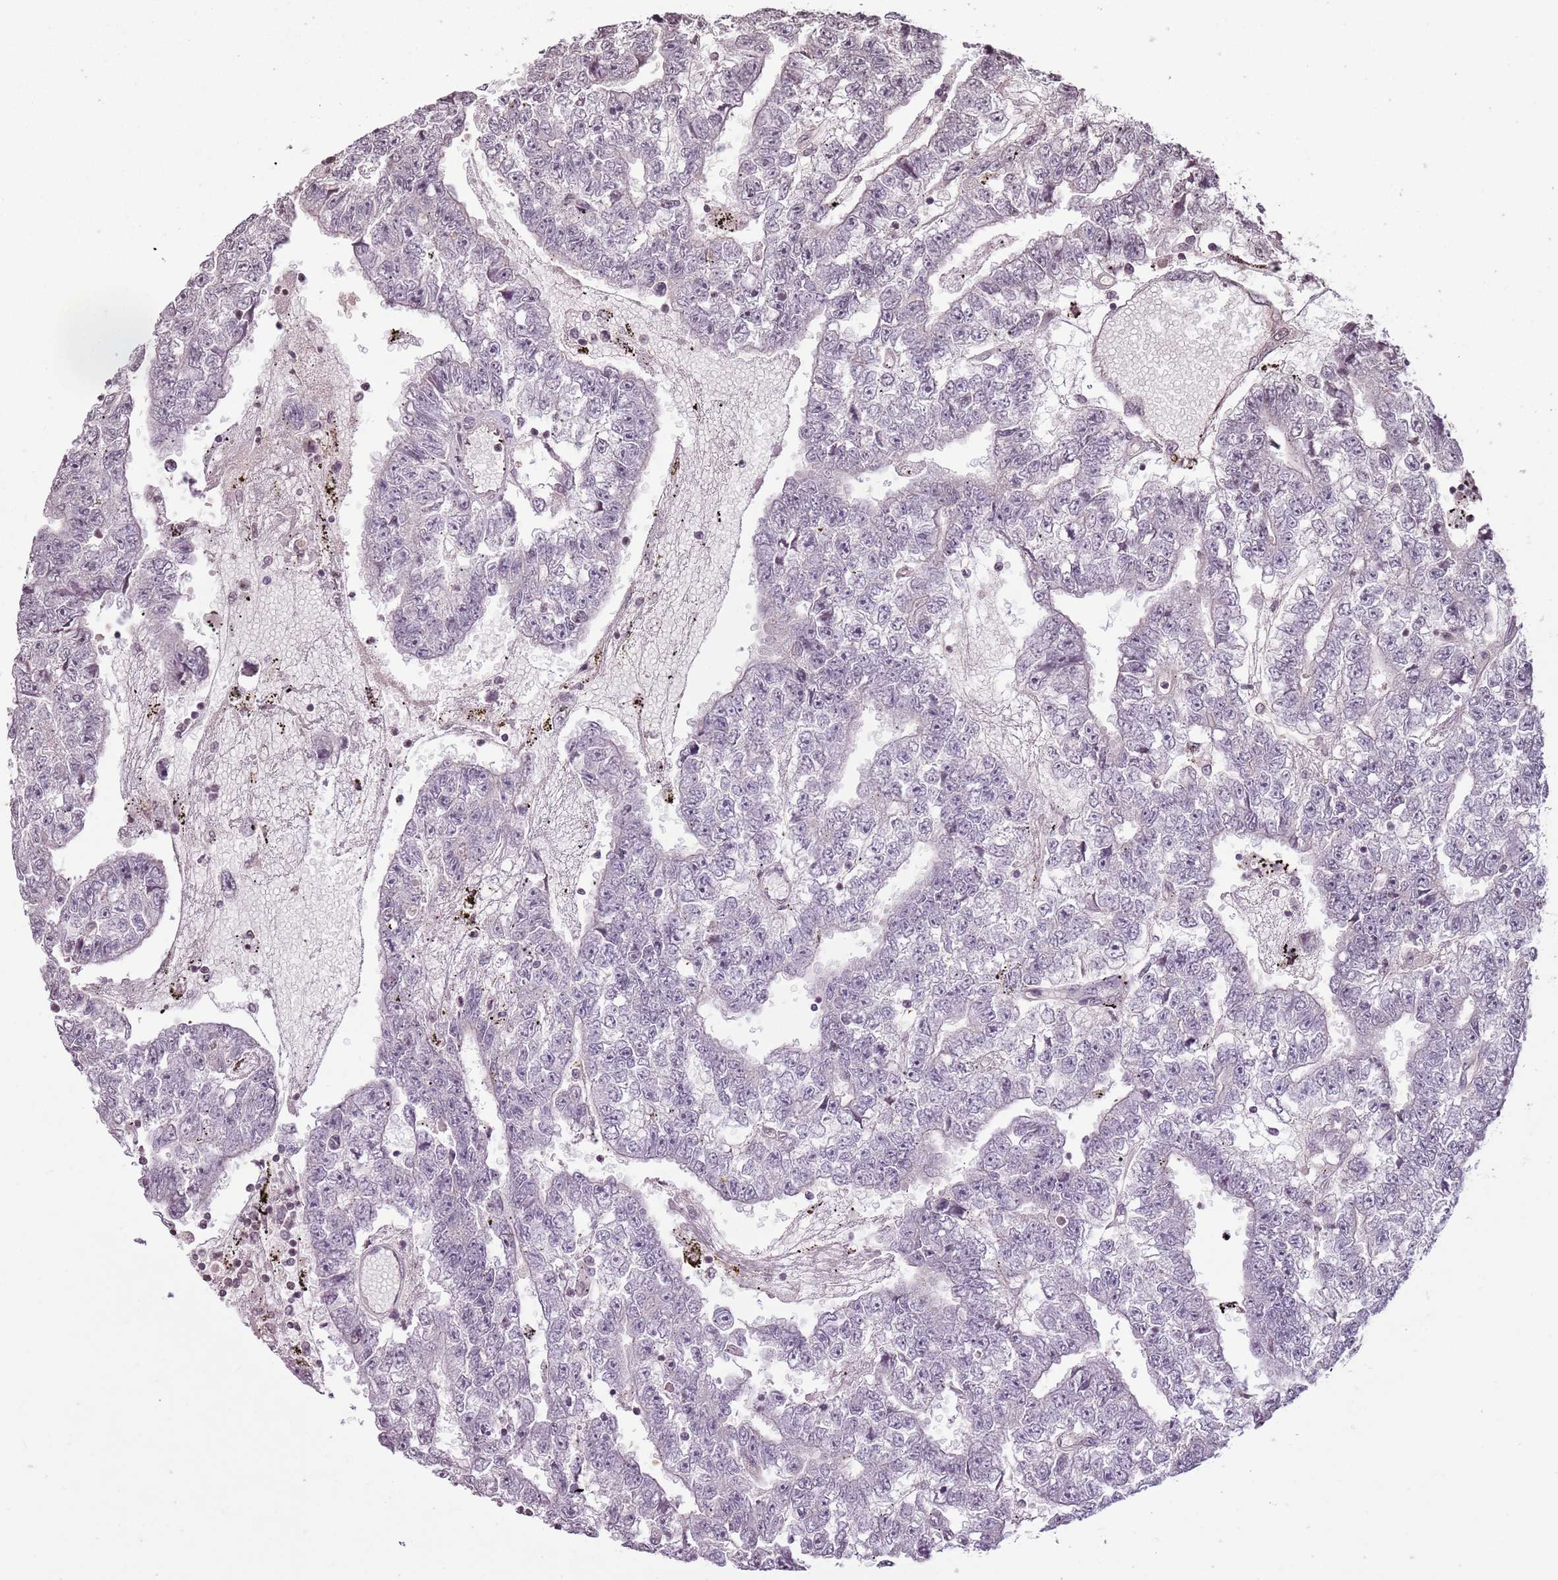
{"staining": {"intensity": "negative", "quantity": "none", "location": "none"}, "tissue": "testis cancer", "cell_type": "Tumor cells", "image_type": "cancer", "snomed": [{"axis": "morphology", "description": "Carcinoma, Embryonal, NOS"}, {"axis": "topography", "description": "Testis"}], "caption": "Testis cancer was stained to show a protein in brown. There is no significant staining in tumor cells.", "gene": "CAPN9", "patient": {"sex": "male", "age": 25}}